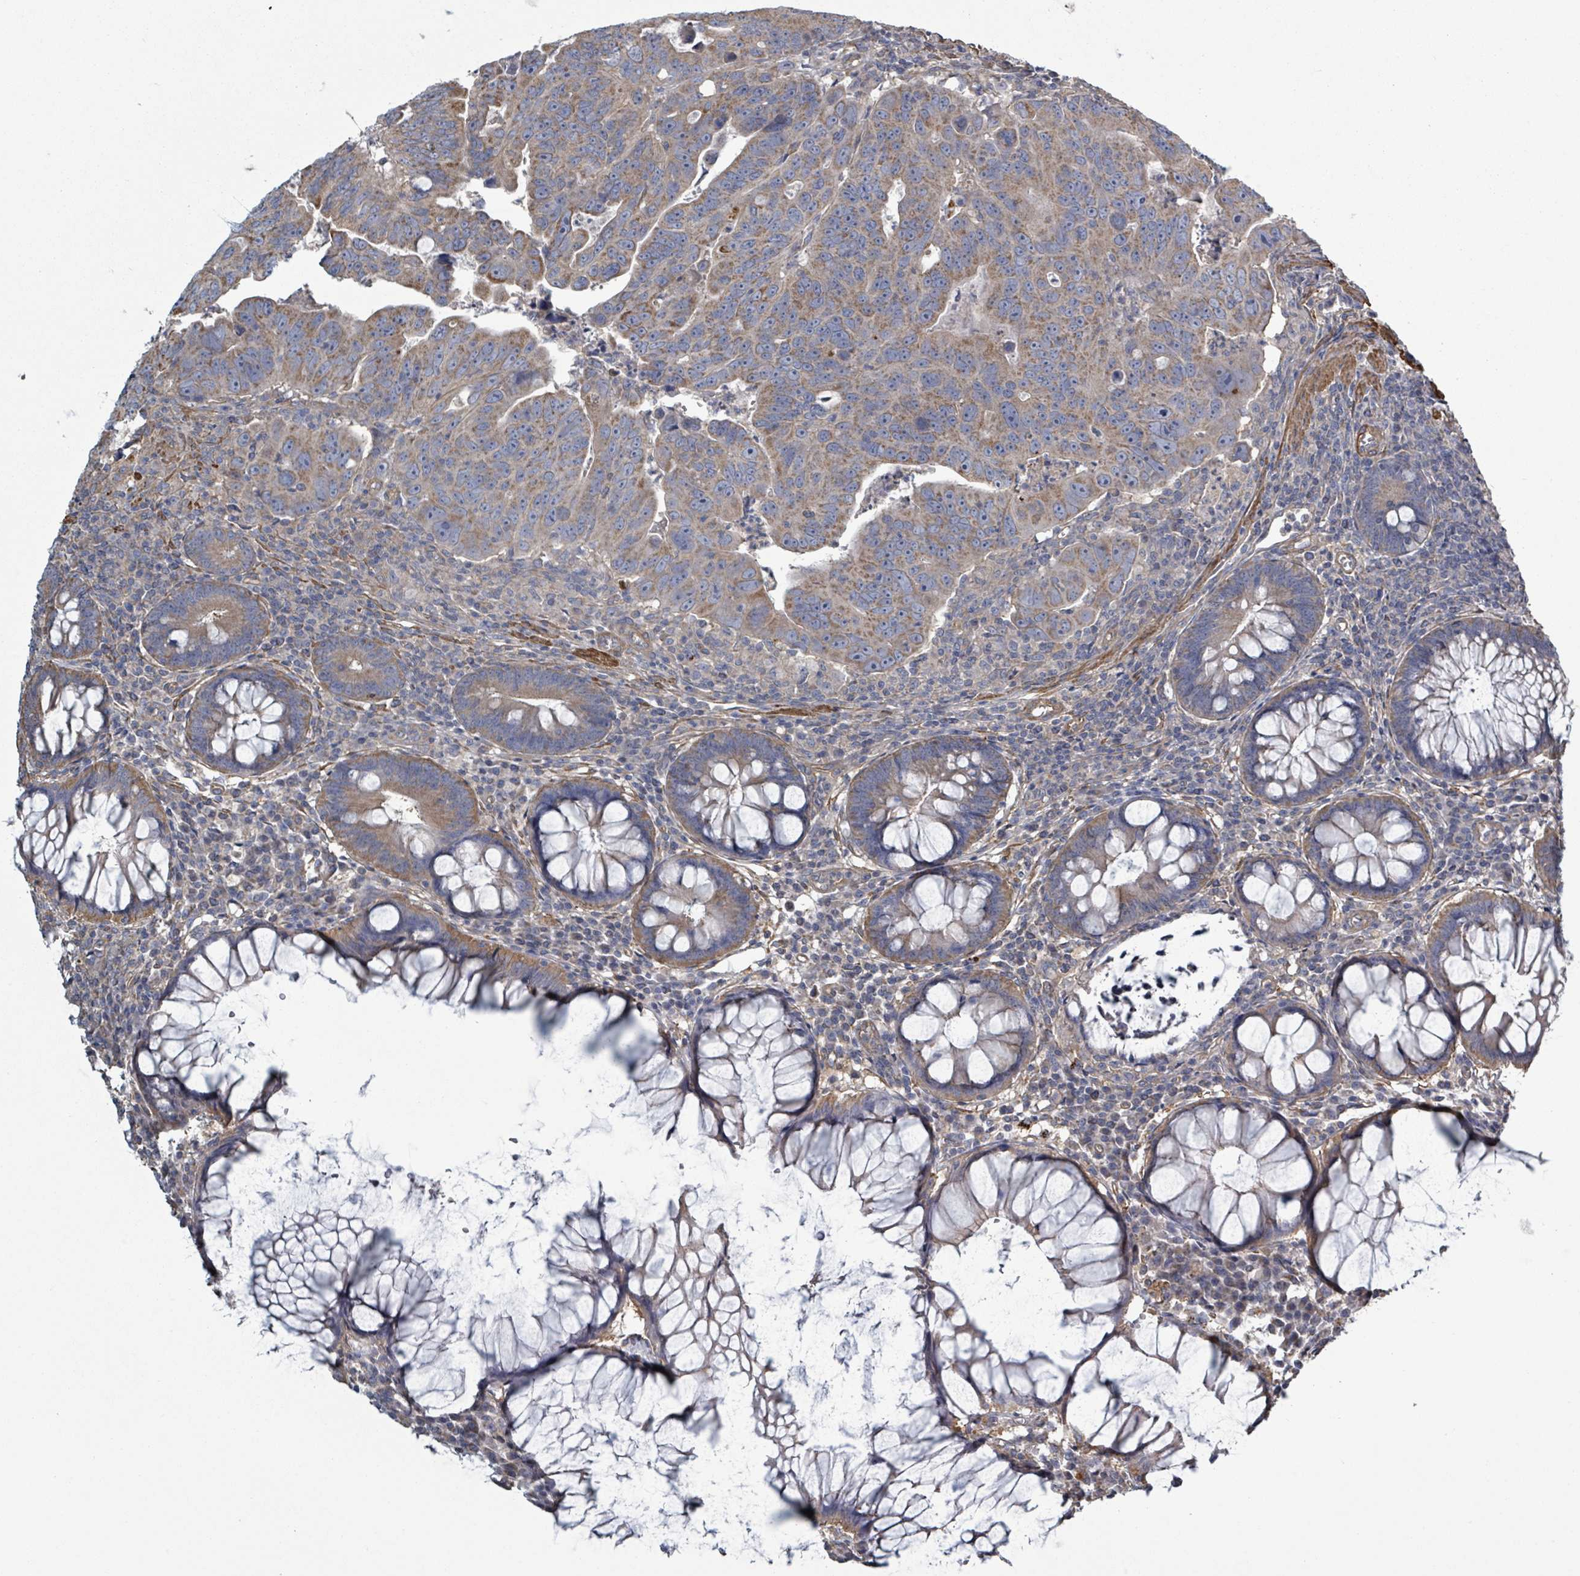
{"staining": {"intensity": "moderate", "quantity": ">75%", "location": "cytoplasmic/membranous"}, "tissue": "colorectal cancer", "cell_type": "Tumor cells", "image_type": "cancer", "snomed": [{"axis": "morphology", "description": "Adenocarcinoma, NOS"}, {"axis": "topography", "description": "Rectum"}], "caption": "A brown stain shows moderate cytoplasmic/membranous positivity of a protein in colorectal cancer (adenocarcinoma) tumor cells.", "gene": "ADCK1", "patient": {"sex": "male", "age": 69}}